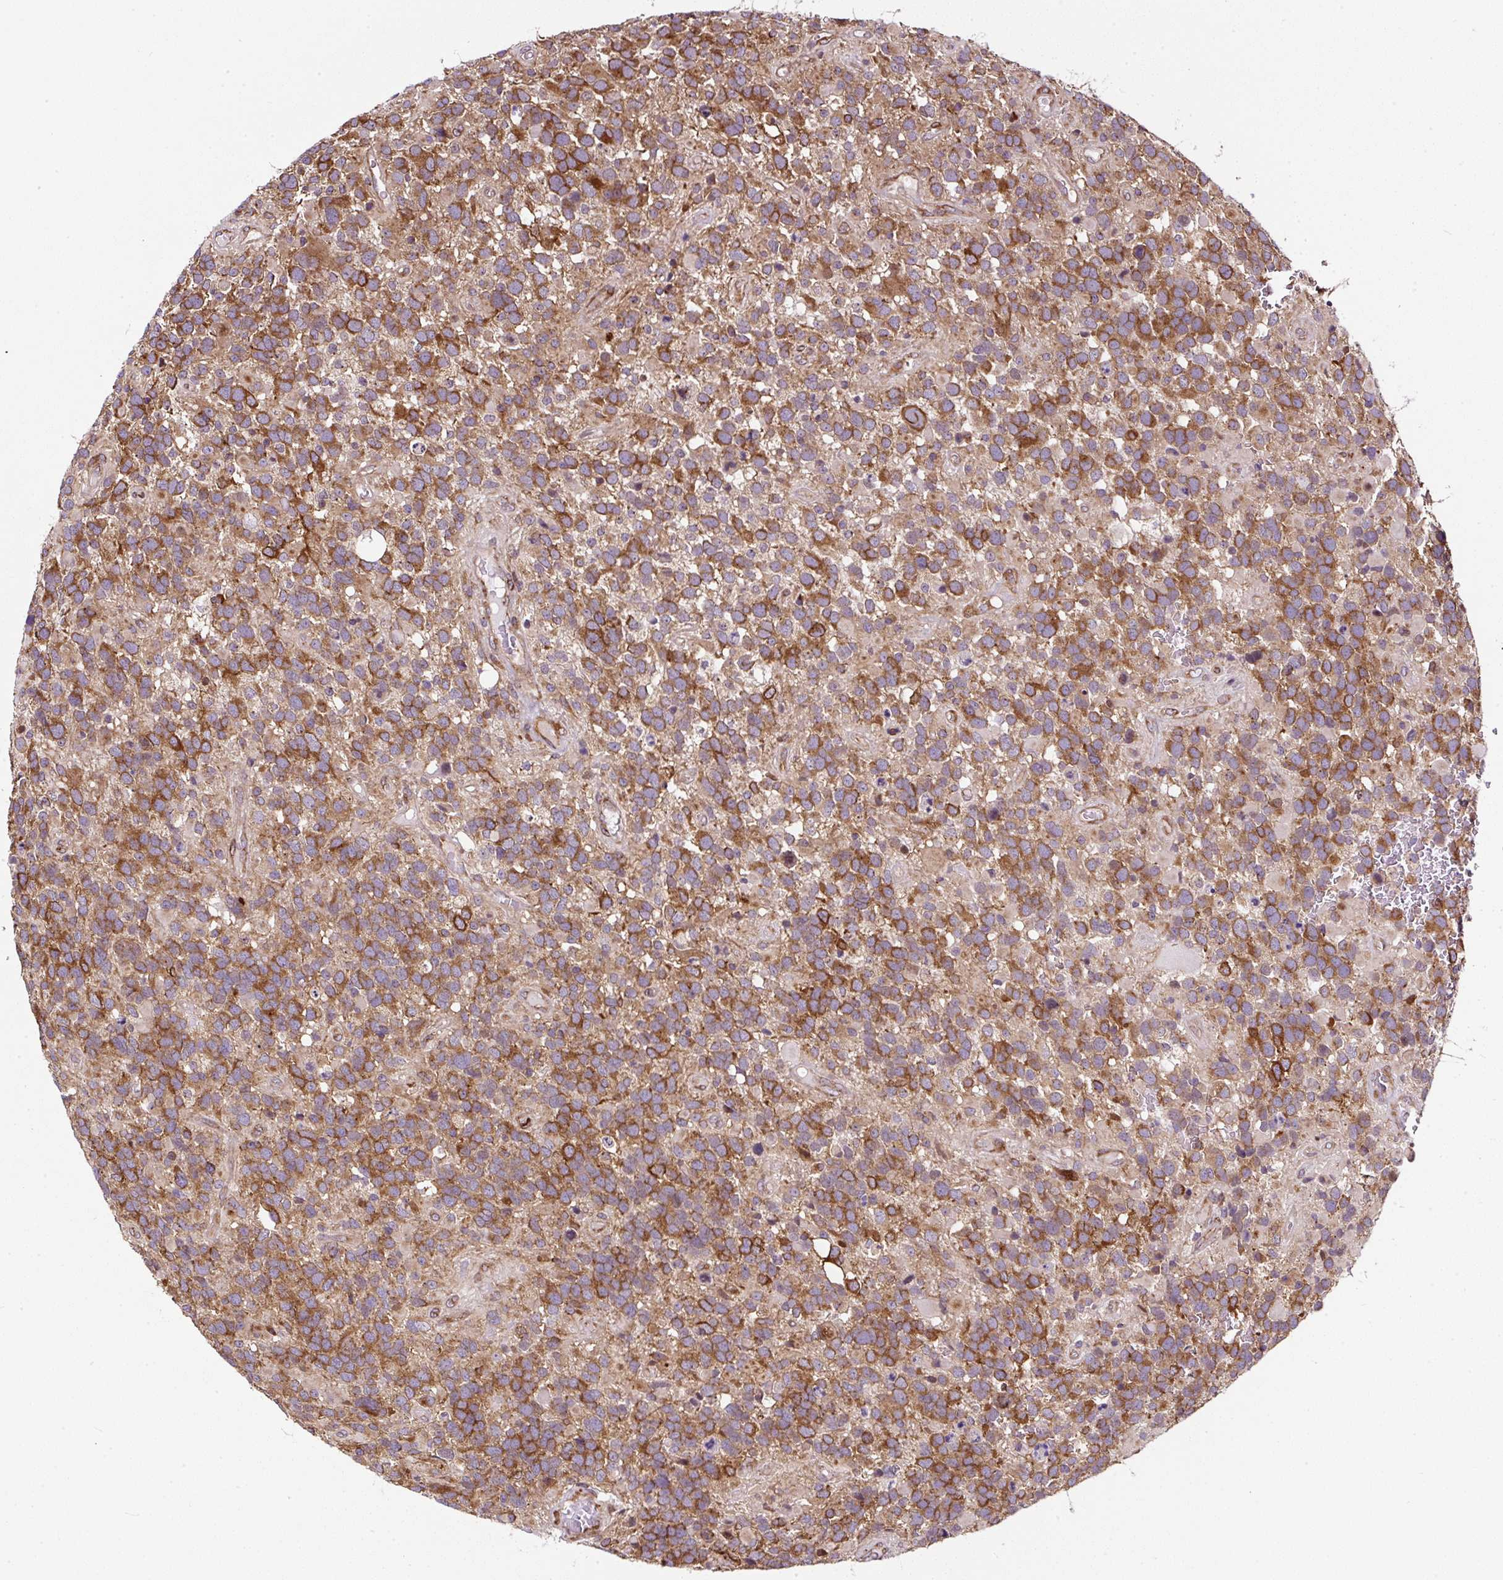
{"staining": {"intensity": "moderate", "quantity": ">75%", "location": "cytoplasmic/membranous"}, "tissue": "glioma", "cell_type": "Tumor cells", "image_type": "cancer", "snomed": [{"axis": "morphology", "description": "Glioma, malignant, High grade"}, {"axis": "topography", "description": "Brain"}], "caption": "Glioma tissue reveals moderate cytoplasmic/membranous staining in approximately >75% of tumor cells Immunohistochemistry (ihc) stains the protein of interest in brown and the nuclei are stained blue.", "gene": "KDM4E", "patient": {"sex": "female", "age": 40}}